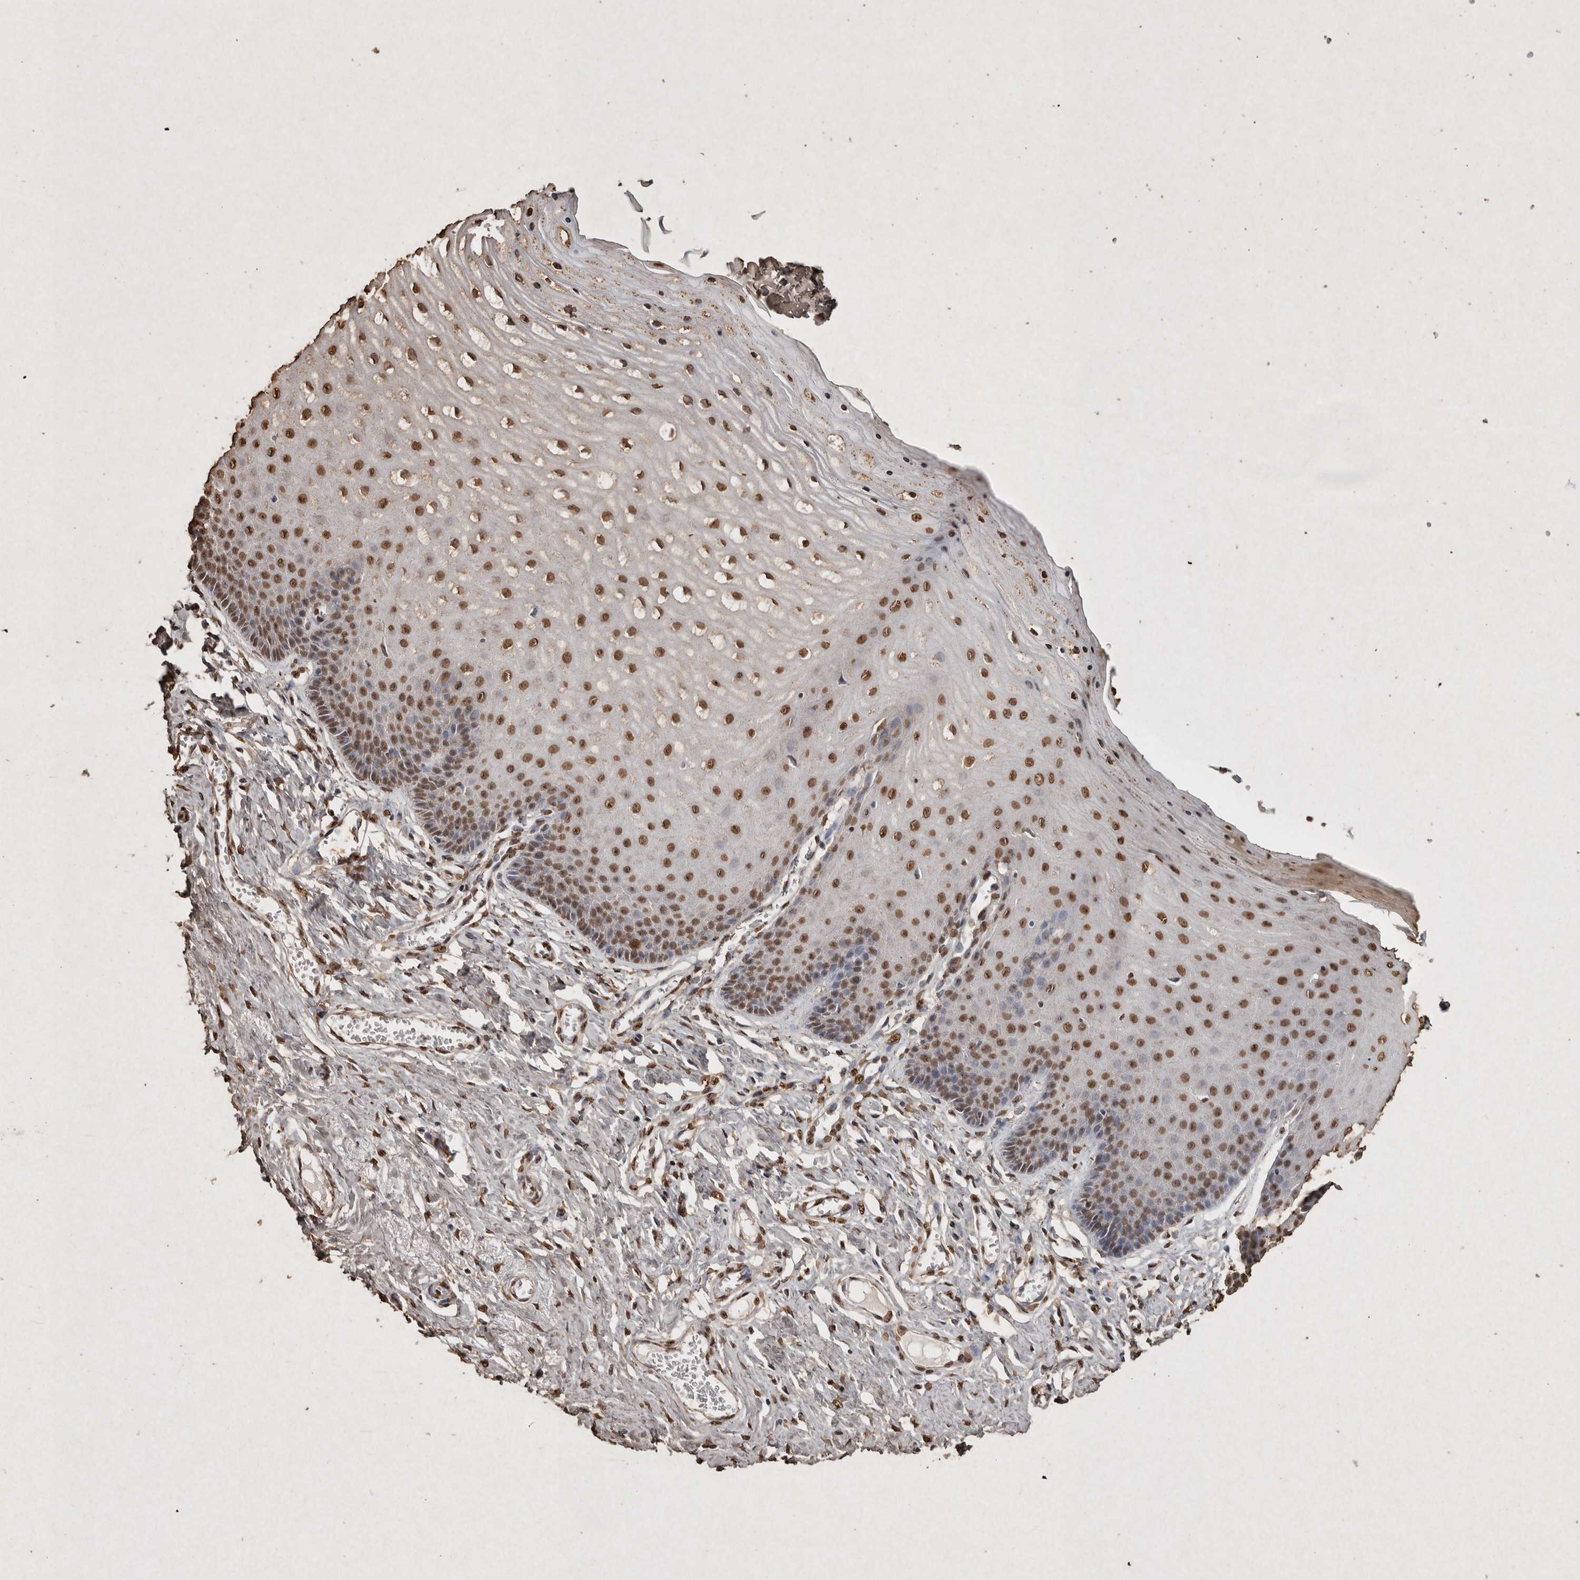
{"staining": {"intensity": "strong", "quantity": ">75%", "location": "nuclear"}, "tissue": "cervix", "cell_type": "Squamous epithelial cells", "image_type": "normal", "snomed": [{"axis": "morphology", "description": "Normal tissue, NOS"}, {"axis": "topography", "description": "Cervix"}], "caption": "Protein staining of normal cervix demonstrates strong nuclear expression in approximately >75% of squamous epithelial cells. (Stains: DAB in brown, nuclei in blue, Microscopy: brightfield microscopy at high magnification).", "gene": "FSTL3", "patient": {"sex": "female", "age": 55}}